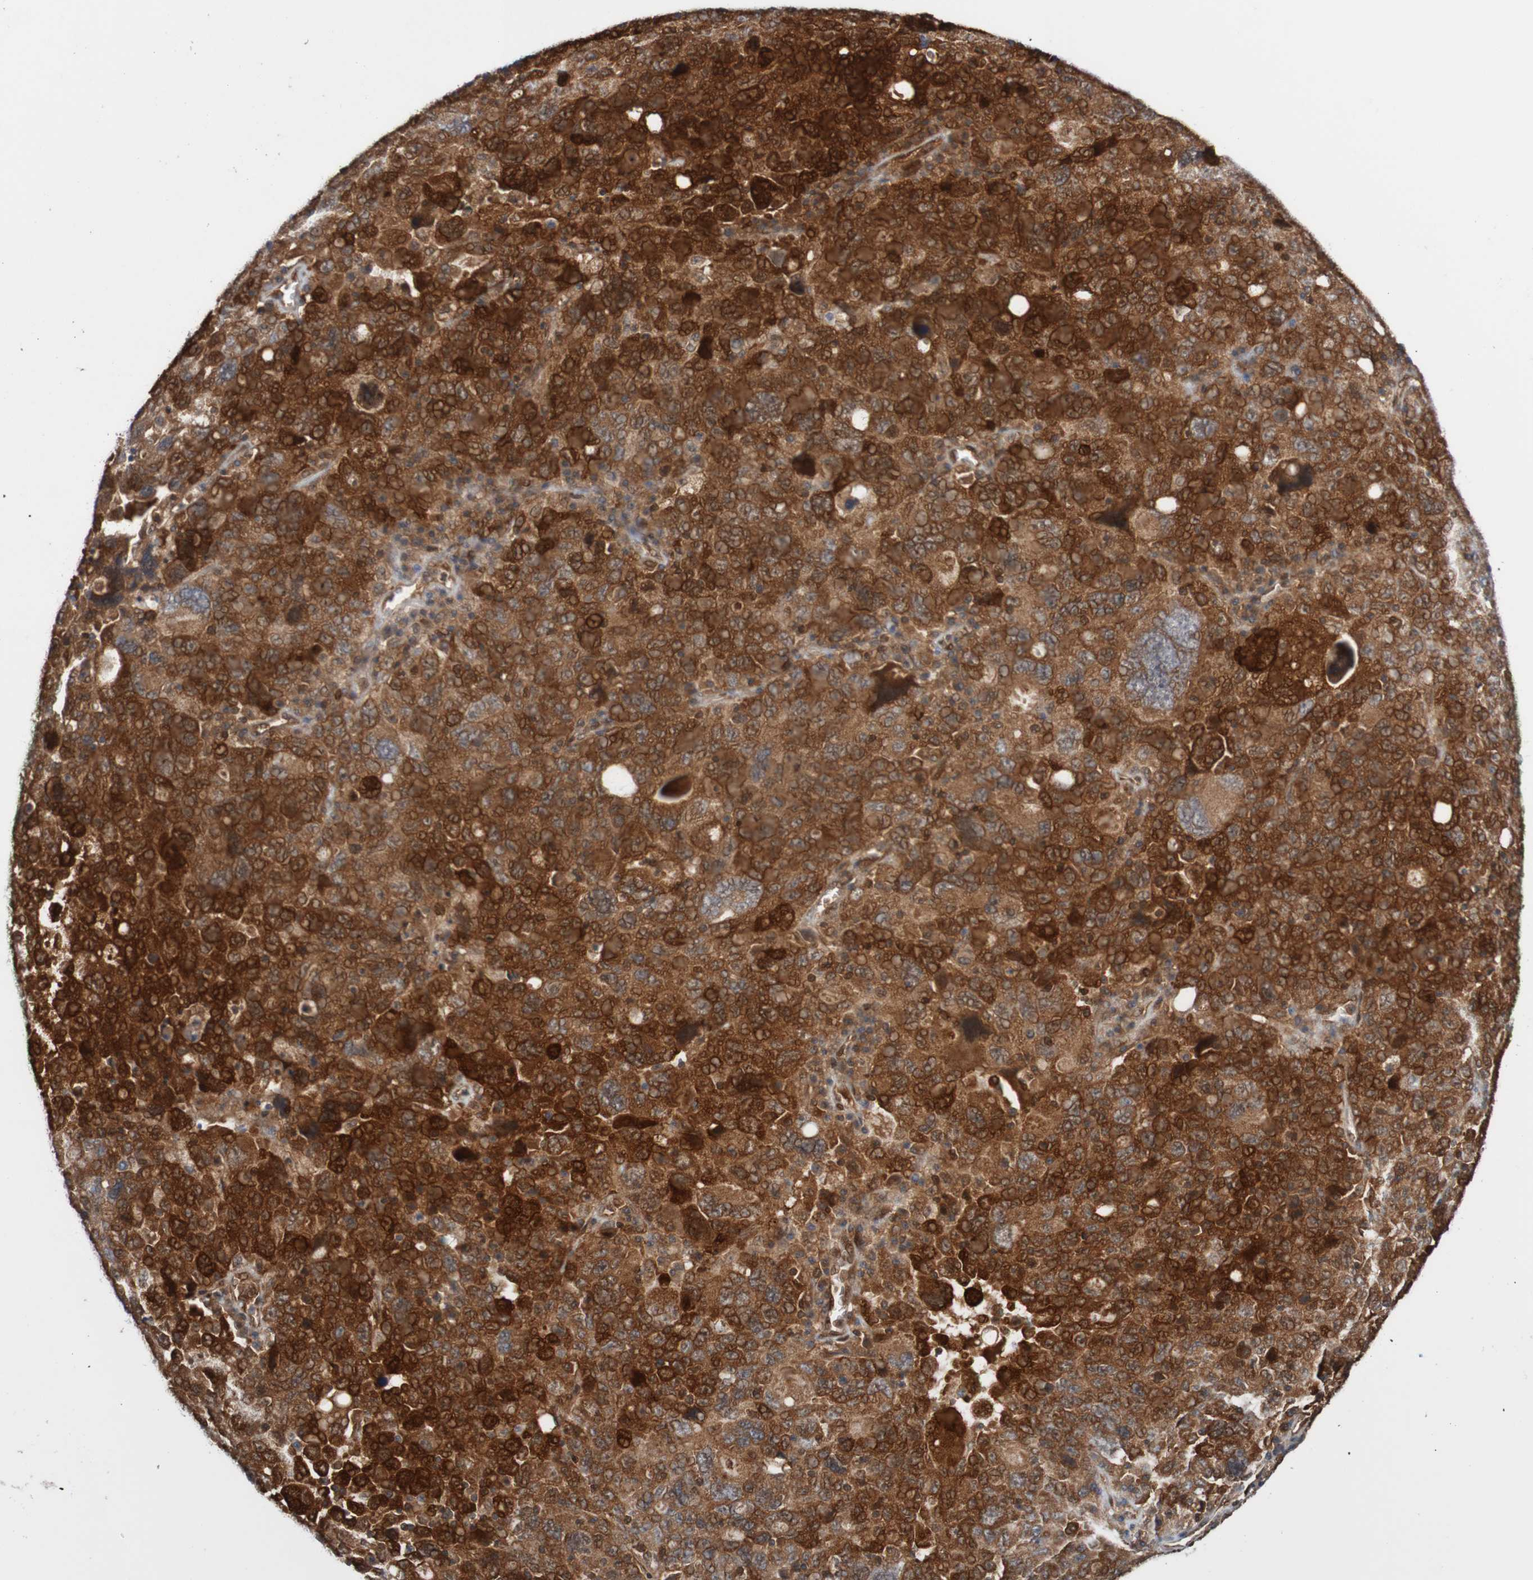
{"staining": {"intensity": "strong", "quantity": ">75%", "location": "cytoplasmic/membranous"}, "tissue": "ovarian cancer", "cell_type": "Tumor cells", "image_type": "cancer", "snomed": [{"axis": "morphology", "description": "Carcinoma, endometroid"}, {"axis": "topography", "description": "Ovary"}], "caption": "Immunohistochemical staining of human ovarian endometroid carcinoma displays high levels of strong cytoplasmic/membranous expression in approximately >75% of tumor cells.", "gene": "RIGI", "patient": {"sex": "female", "age": 62}}